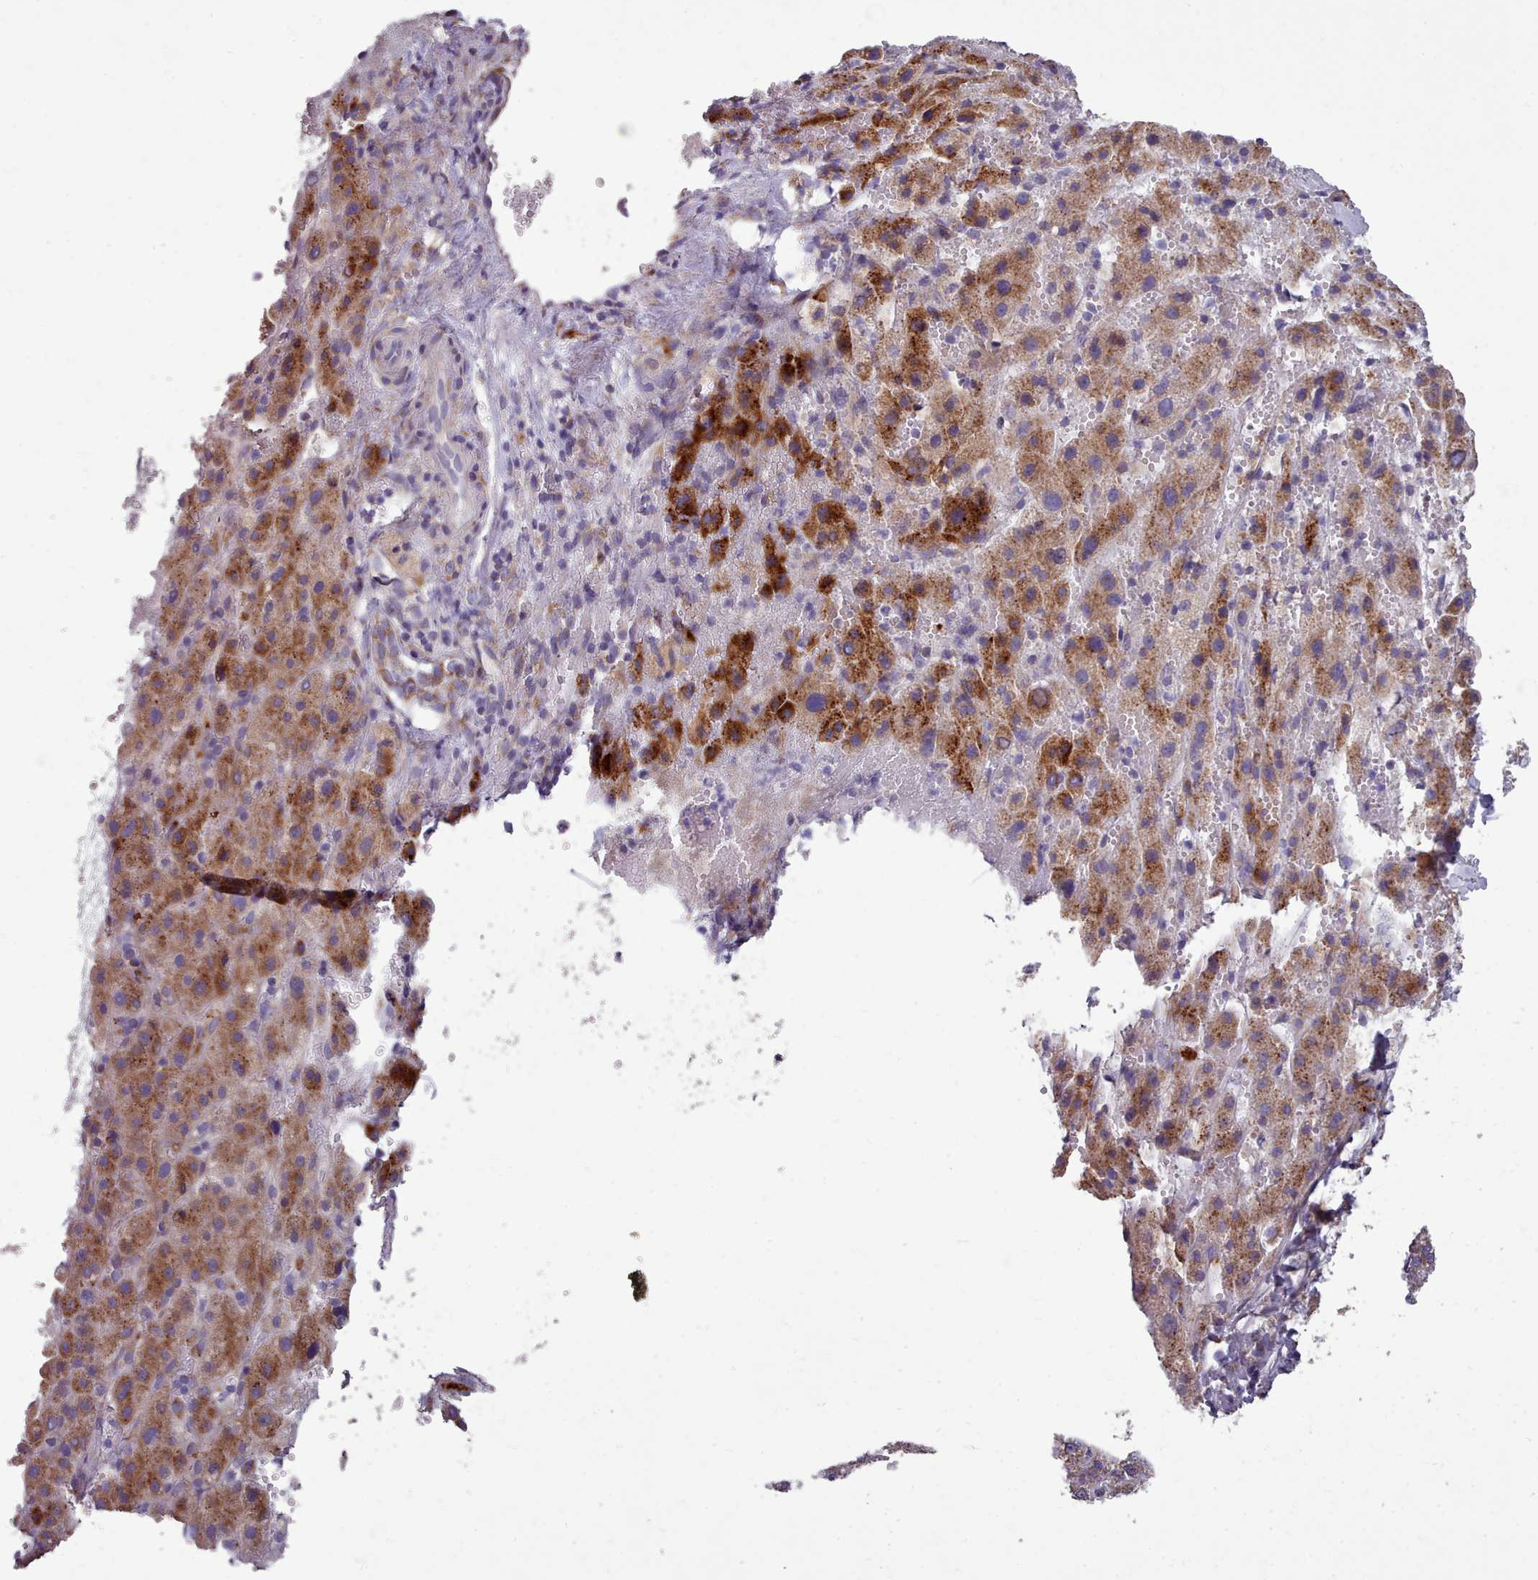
{"staining": {"intensity": "strong", "quantity": "25%-75%", "location": "cytoplasmic/membranous"}, "tissue": "liver cancer", "cell_type": "Tumor cells", "image_type": "cancer", "snomed": [{"axis": "morphology", "description": "Carcinoma, Hepatocellular, NOS"}, {"axis": "topography", "description": "Liver"}], "caption": "Brown immunohistochemical staining in liver hepatocellular carcinoma shows strong cytoplasmic/membranous positivity in approximately 25%-75% of tumor cells. (Brightfield microscopy of DAB IHC at high magnification).", "gene": "FKBP10", "patient": {"sex": "female", "age": 58}}